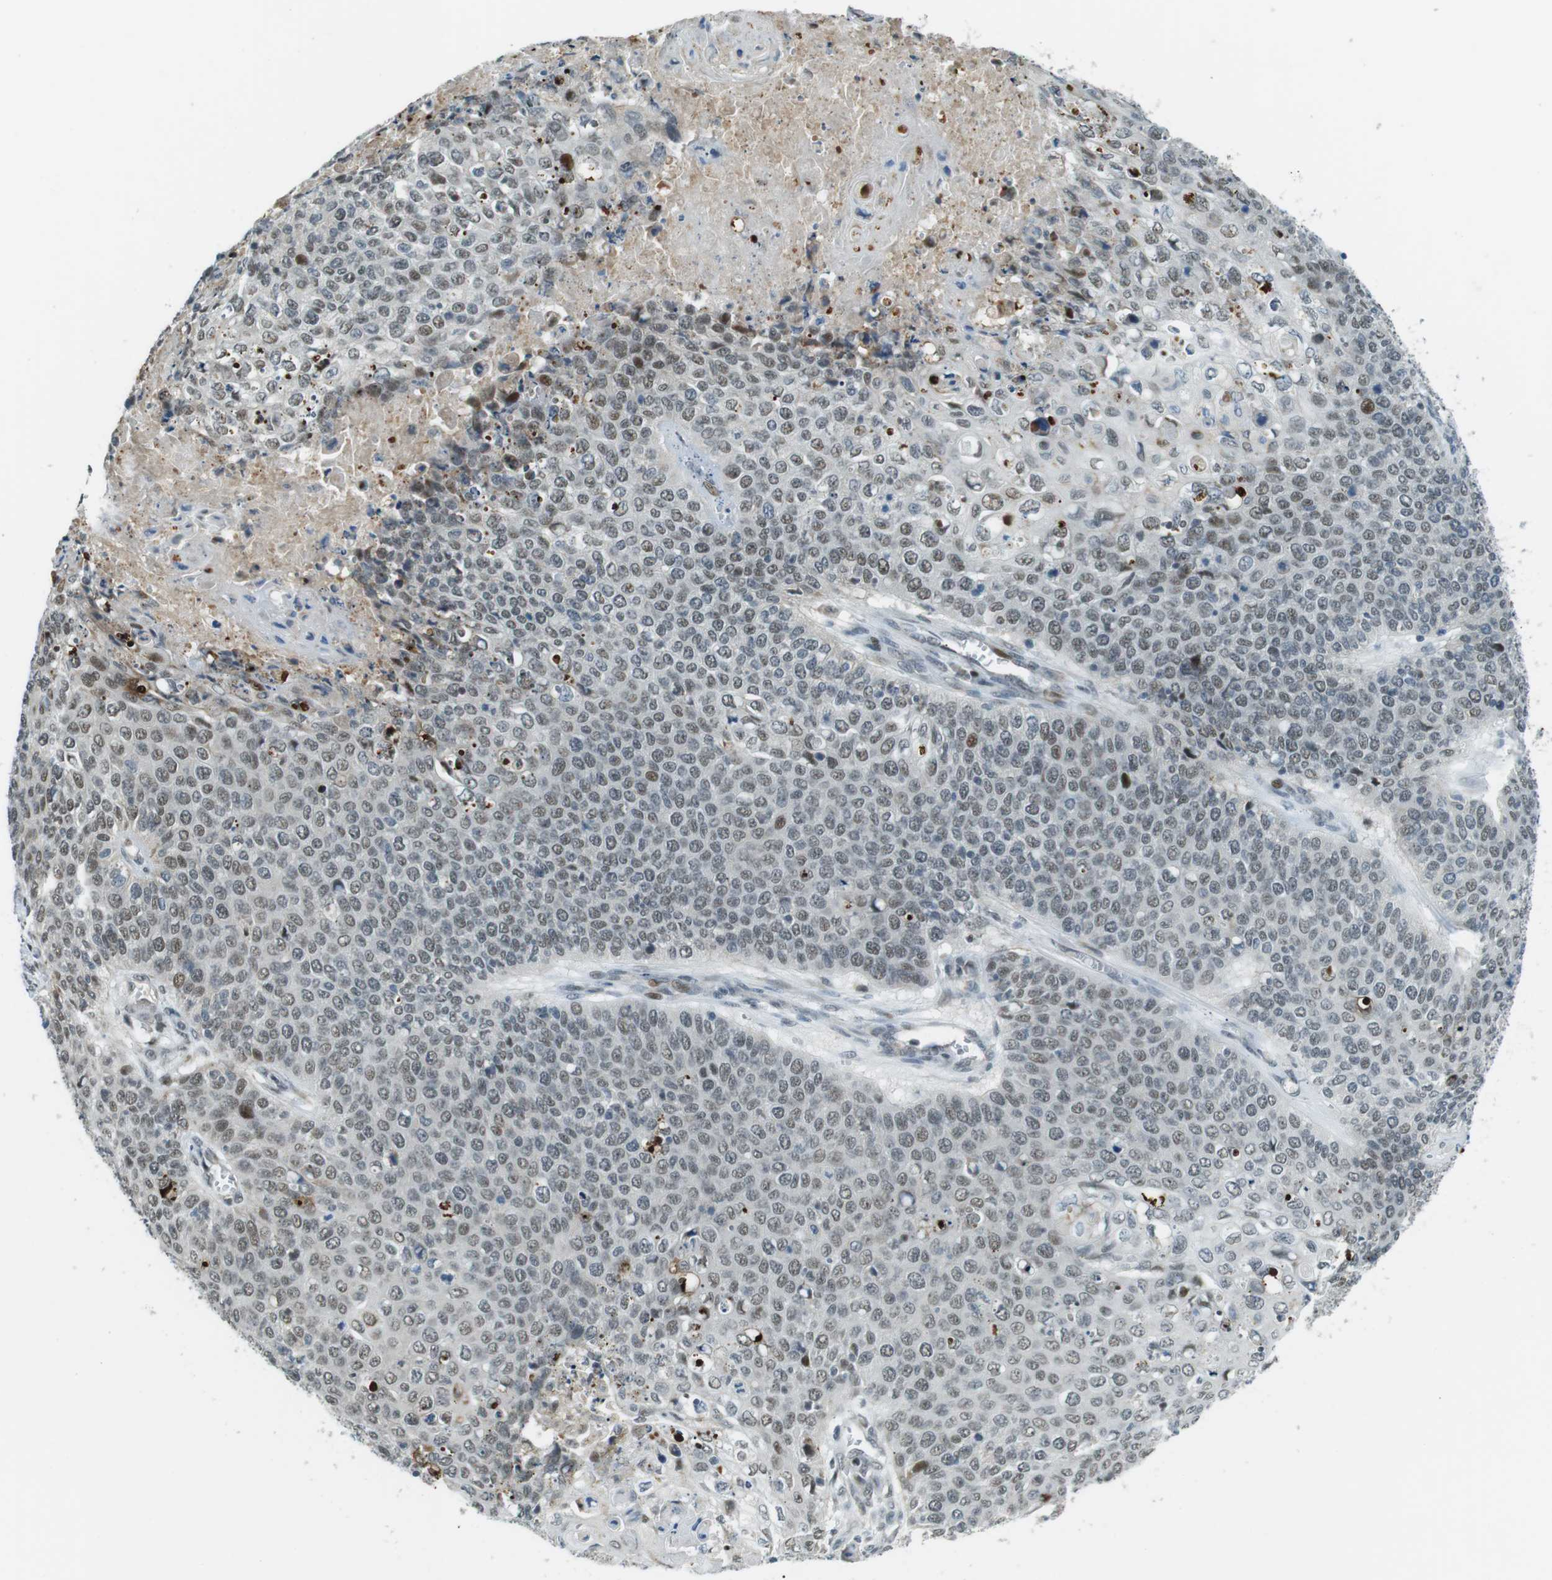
{"staining": {"intensity": "moderate", "quantity": "25%-75%", "location": "nuclear"}, "tissue": "cervical cancer", "cell_type": "Tumor cells", "image_type": "cancer", "snomed": [{"axis": "morphology", "description": "Squamous cell carcinoma, NOS"}, {"axis": "topography", "description": "Cervix"}], "caption": "A brown stain highlights moderate nuclear expression of a protein in human cervical cancer tumor cells.", "gene": "PJA1", "patient": {"sex": "female", "age": 39}}